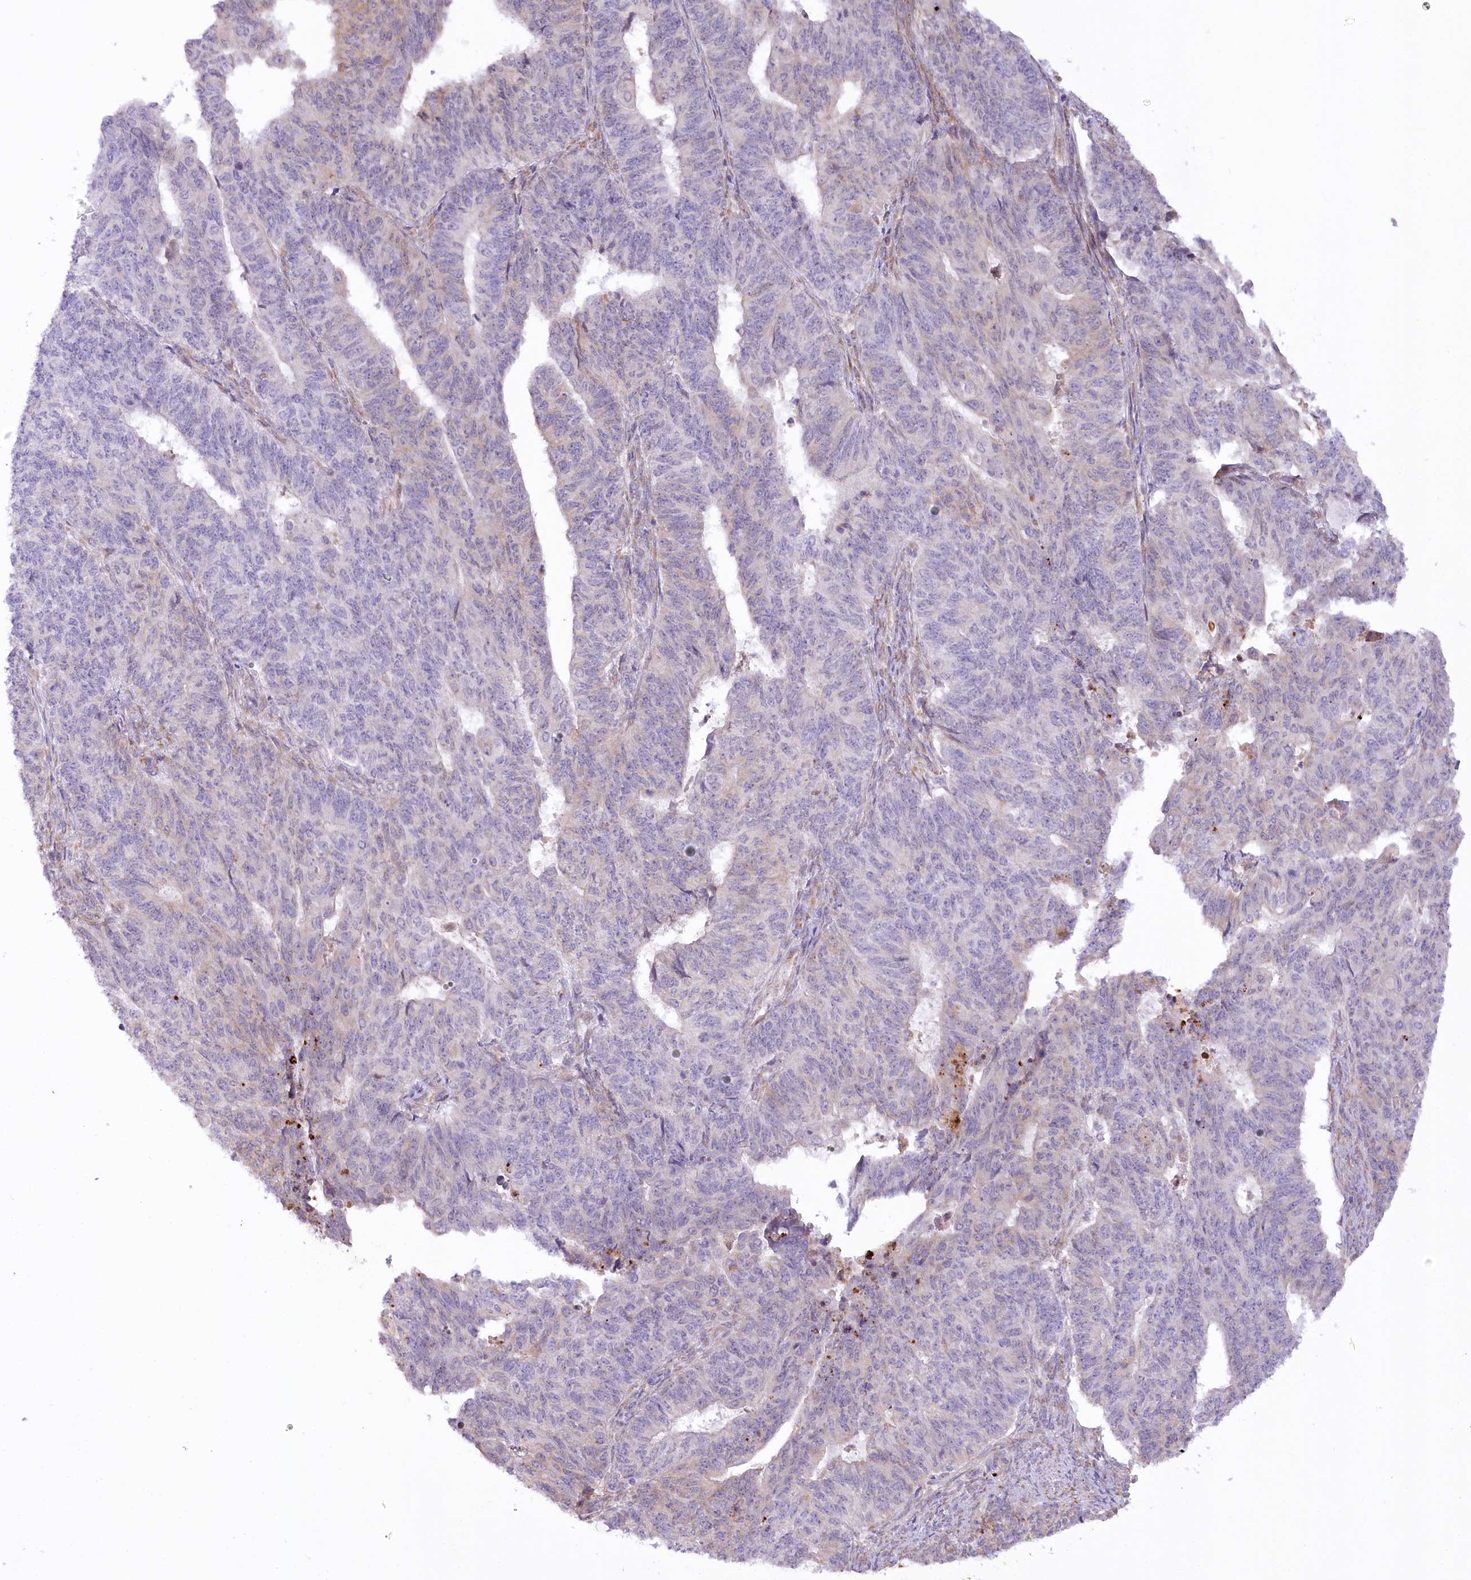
{"staining": {"intensity": "weak", "quantity": "<25%", "location": "cytoplasmic/membranous"}, "tissue": "endometrial cancer", "cell_type": "Tumor cells", "image_type": "cancer", "snomed": [{"axis": "morphology", "description": "Adenocarcinoma, NOS"}, {"axis": "topography", "description": "Endometrium"}], "caption": "The image demonstrates no significant positivity in tumor cells of endometrial cancer.", "gene": "NCKAP5", "patient": {"sex": "female", "age": 32}}